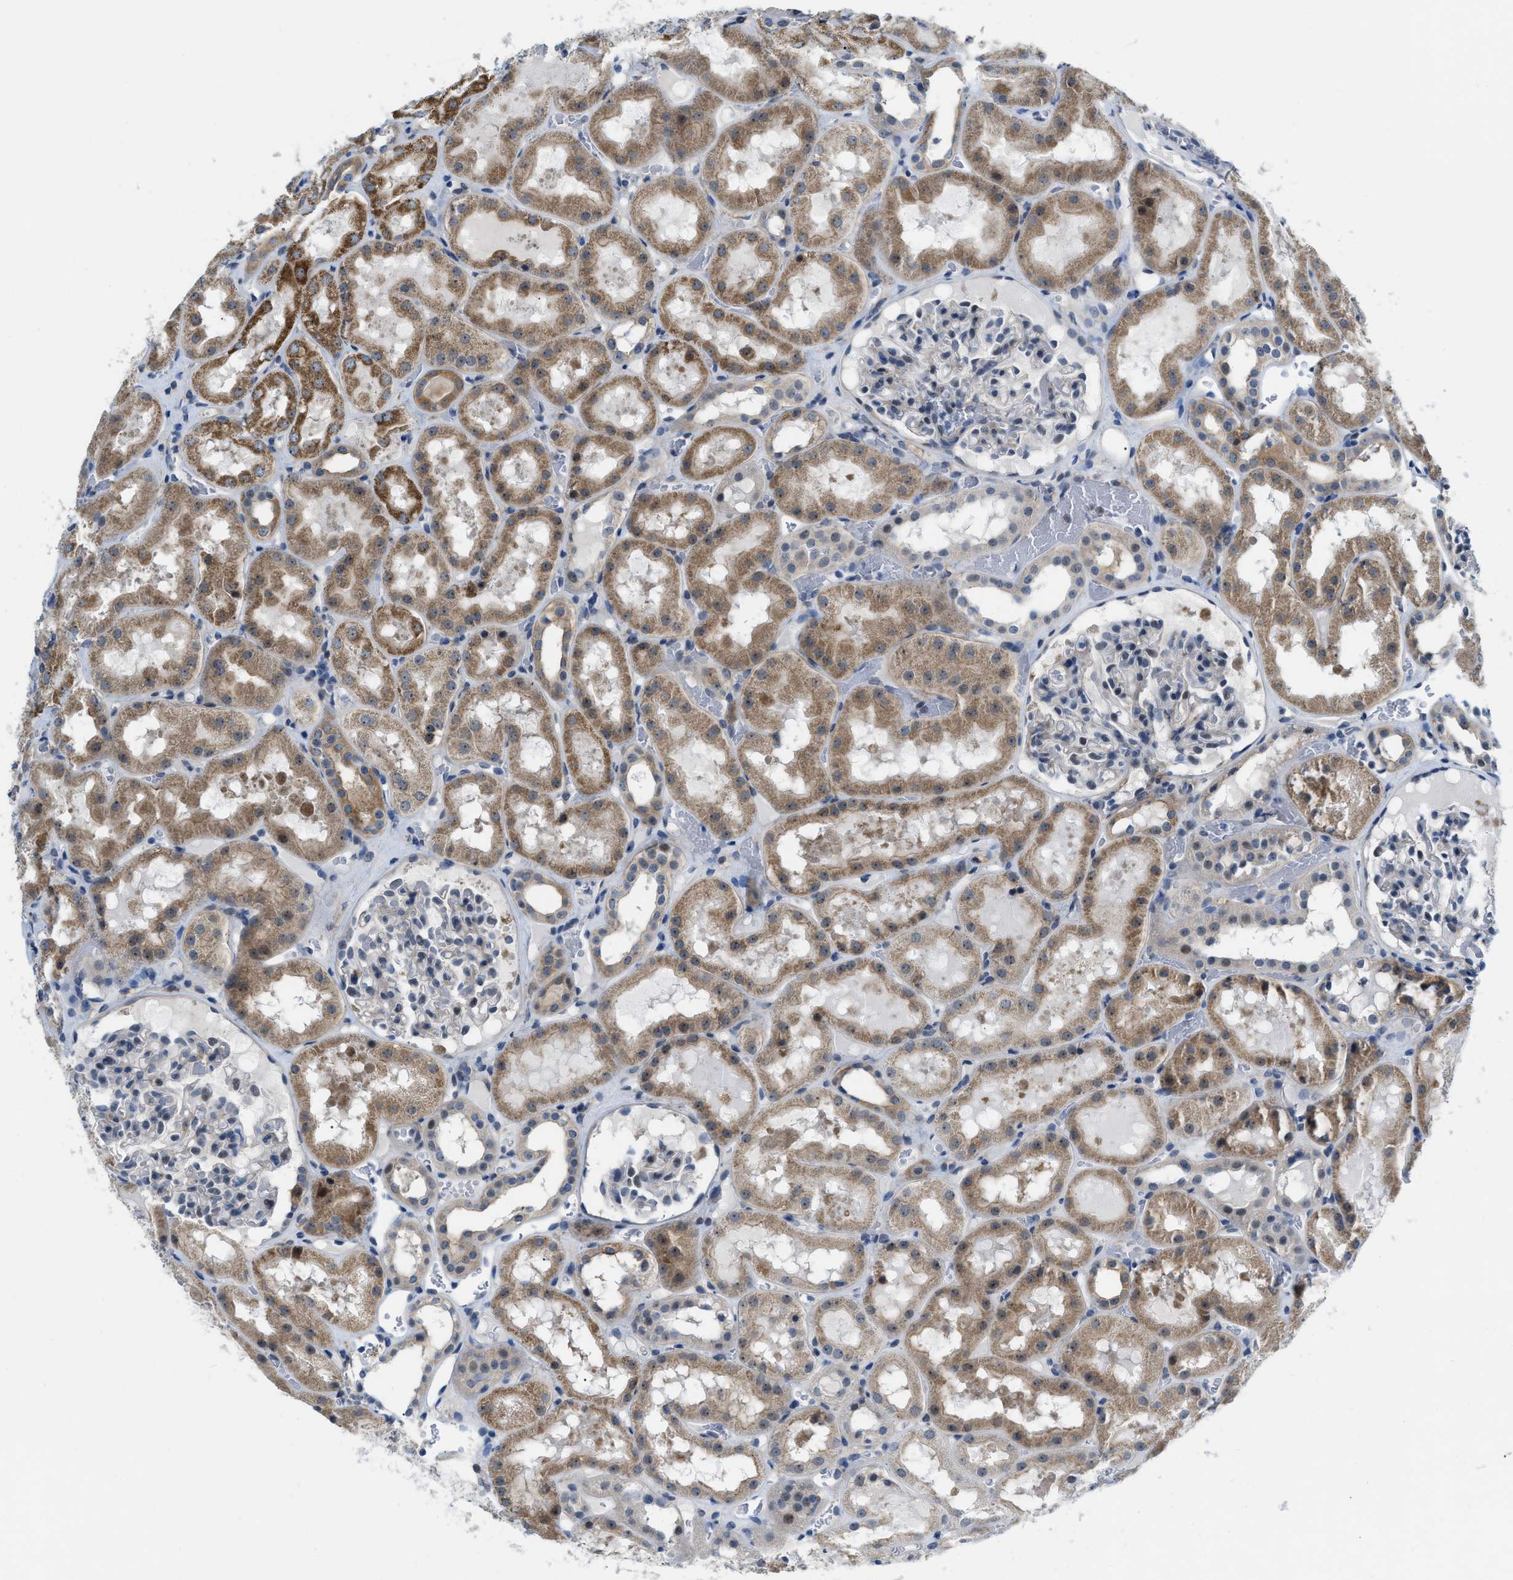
{"staining": {"intensity": "negative", "quantity": "none", "location": "none"}, "tissue": "kidney", "cell_type": "Cells in glomeruli", "image_type": "normal", "snomed": [{"axis": "morphology", "description": "Normal tissue, NOS"}, {"axis": "topography", "description": "Kidney"}, {"axis": "topography", "description": "Urinary bladder"}], "caption": "DAB (3,3'-diaminobenzidine) immunohistochemical staining of normal human kidney reveals no significant expression in cells in glomeruli. Brightfield microscopy of immunohistochemistry (IHC) stained with DAB (brown) and hematoxylin (blue), captured at high magnification.", "gene": "PHRF1", "patient": {"sex": "male", "age": 16}}